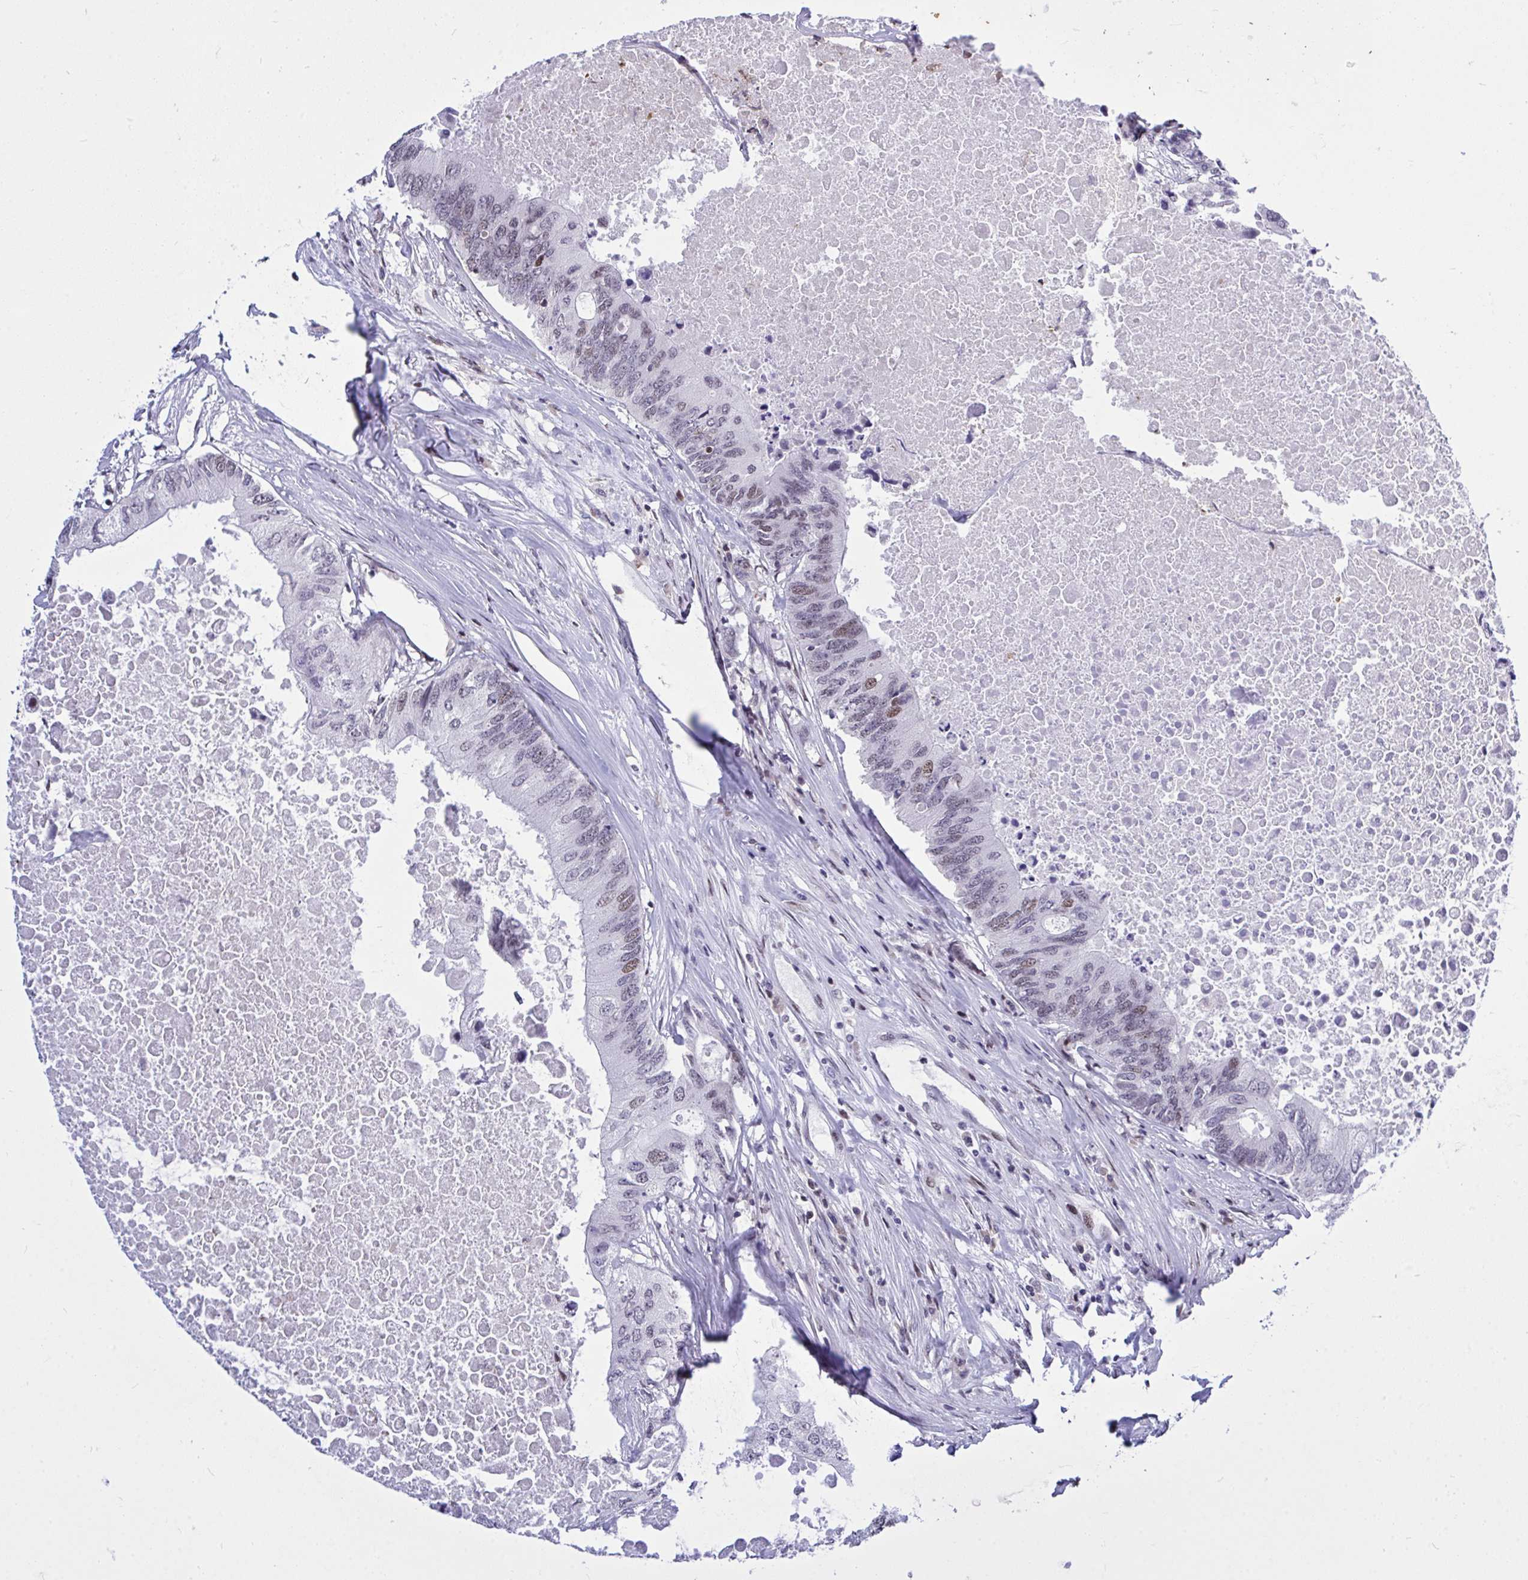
{"staining": {"intensity": "moderate", "quantity": "25%-75%", "location": "nuclear"}, "tissue": "colorectal cancer", "cell_type": "Tumor cells", "image_type": "cancer", "snomed": [{"axis": "morphology", "description": "Adenocarcinoma, NOS"}, {"axis": "topography", "description": "Colon"}], "caption": "An immunohistochemistry (IHC) photomicrograph of neoplastic tissue is shown. Protein staining in brown shows moderate nuclear positivity in colorectal cancer within tumor cells.", "gene": "C1QL2", "patient": {"sex": "male", "age": 71}}